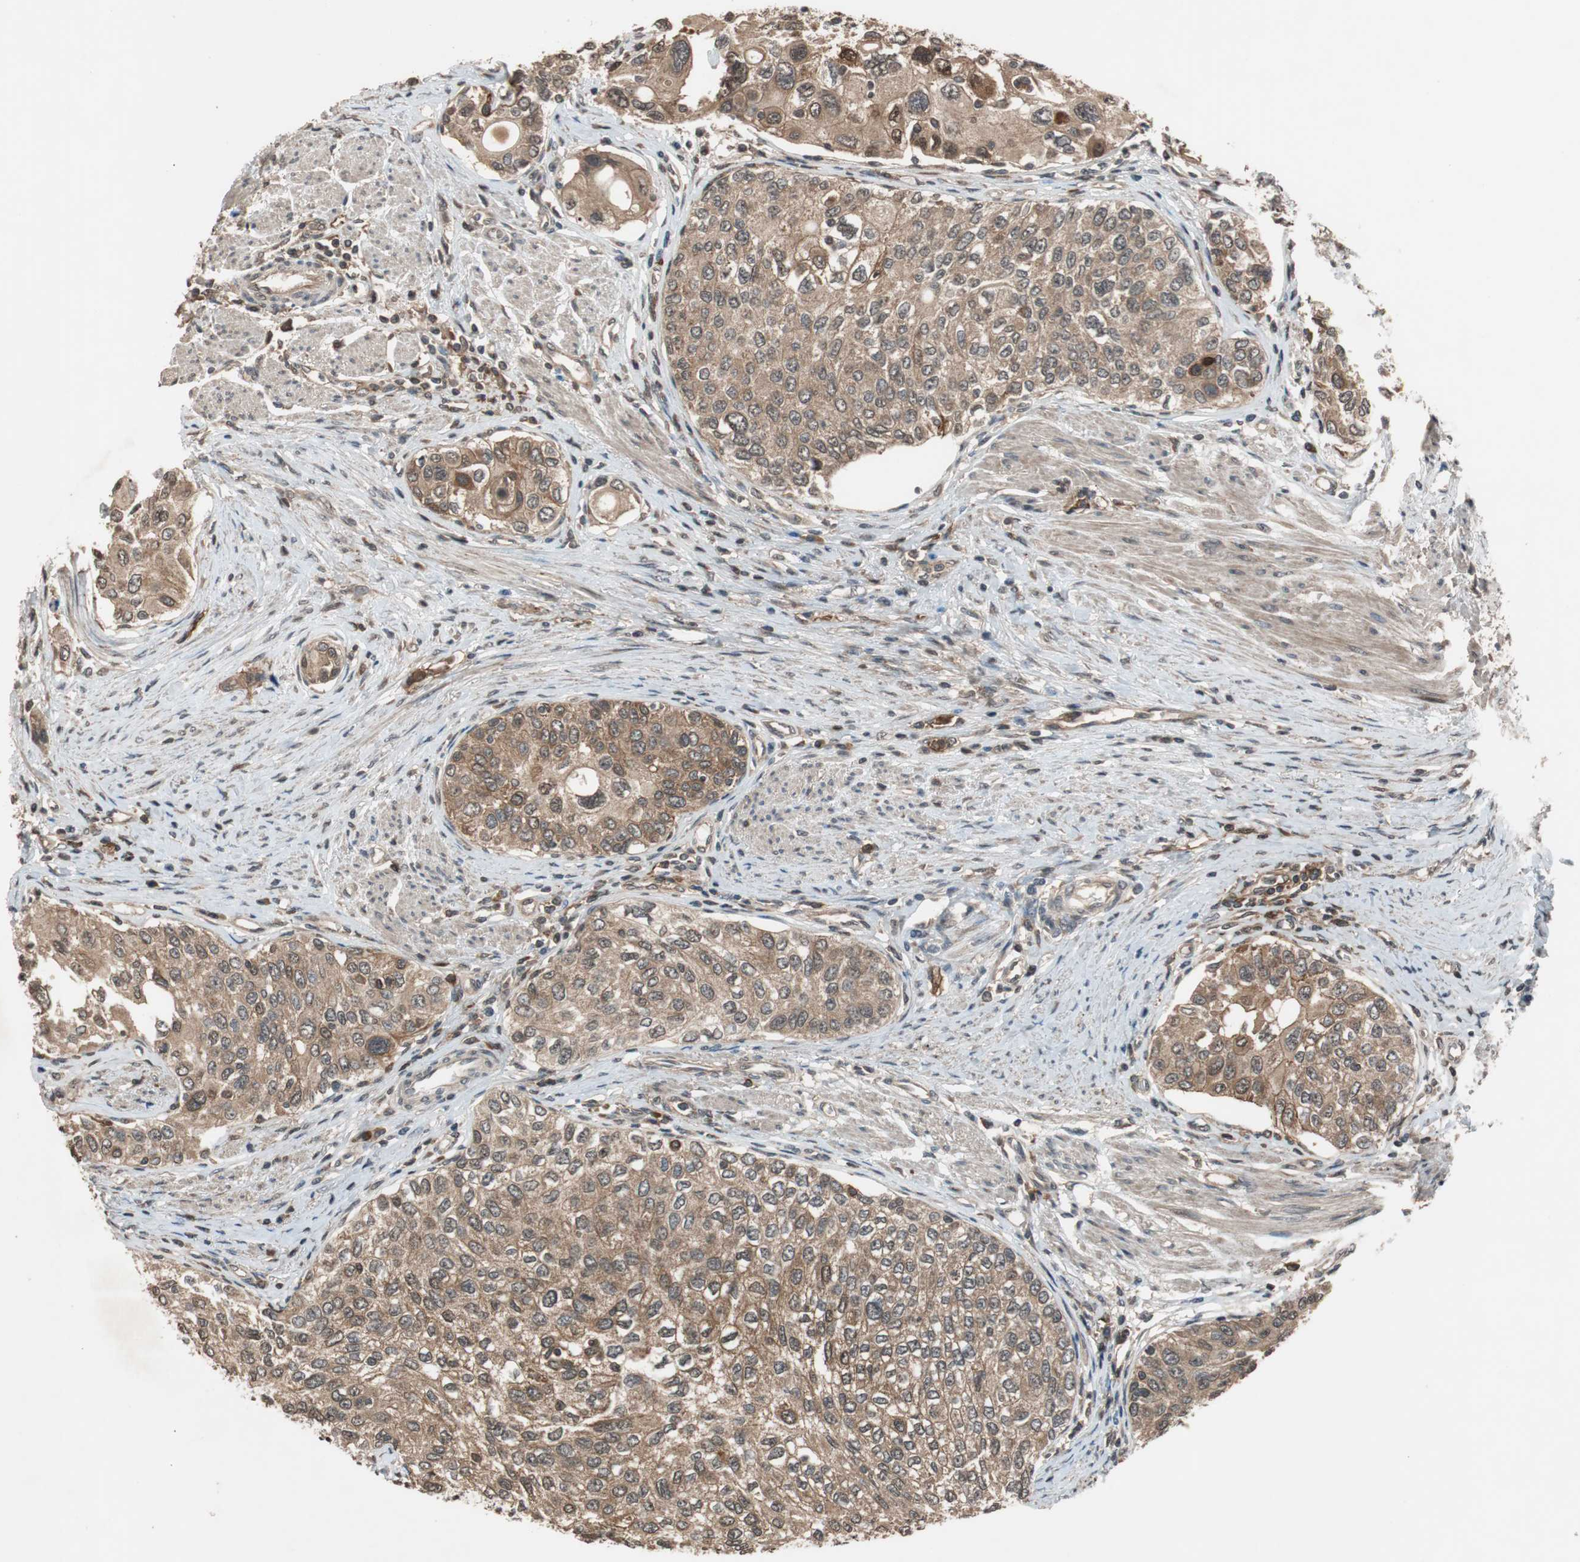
{"staining": {"intensity": "moderate", "quantity": ">75%", "location": "cytoplasmic/membranous"}, "tissue": "urothelial cancer", "cell_type": "Tumor cells", "image_type": "cancer", "snomed": [{"axis": "morphology", "description": "Urothelial carcinoma, High grade"}, {"axis": "topography", "description": "Urinary bladder"}], "caption": "A brown stain labels moderate cytoplasmic/membranous positivity of a protein in high-grade urothelial carcinoma tumor cells.", "gene": "TMEM230", "patient": {"sex": "female", "age": 56}}